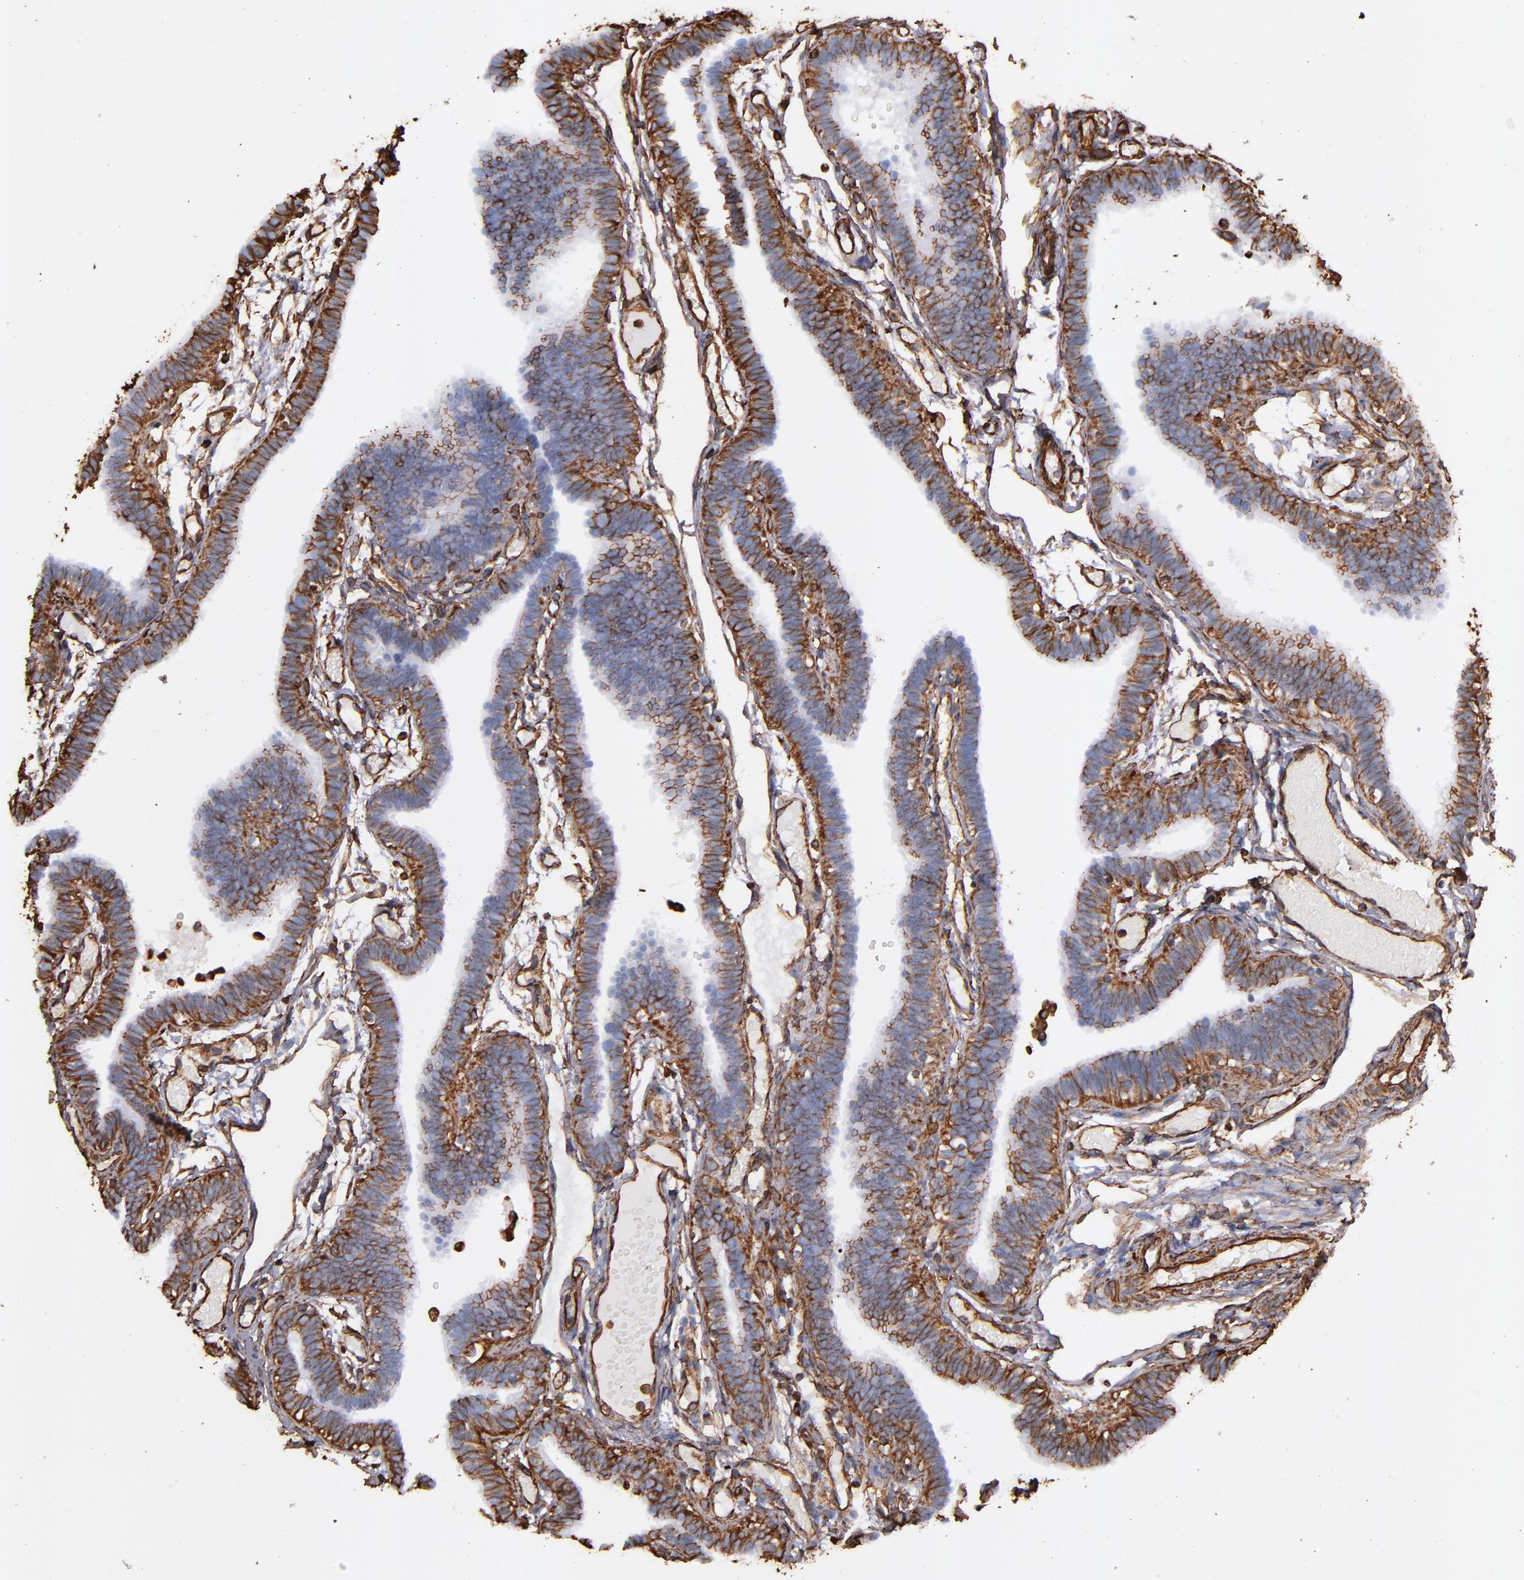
{"staining": {"intensity": "strong", "quantity": ">75%", "location": "cytoplasmic/membranous"}, "tissue": "fallopian tube", "cell_type": "Glandular cells", "image_type": "normal", "snomed": [{"axis": "morphology", "description": "Normal tissue, NOS"}, {"axis": "topography", "description": "Fallopian tube"}], "caption": "Immunohistochemistry (IHC) of unremarkable fallopian tube reveals high levels of strong cytoplasmic/membranous positivity in about >75% of glandular cells.", "gene": "VIM", "patient": {"sex": "female", "age": 29}}